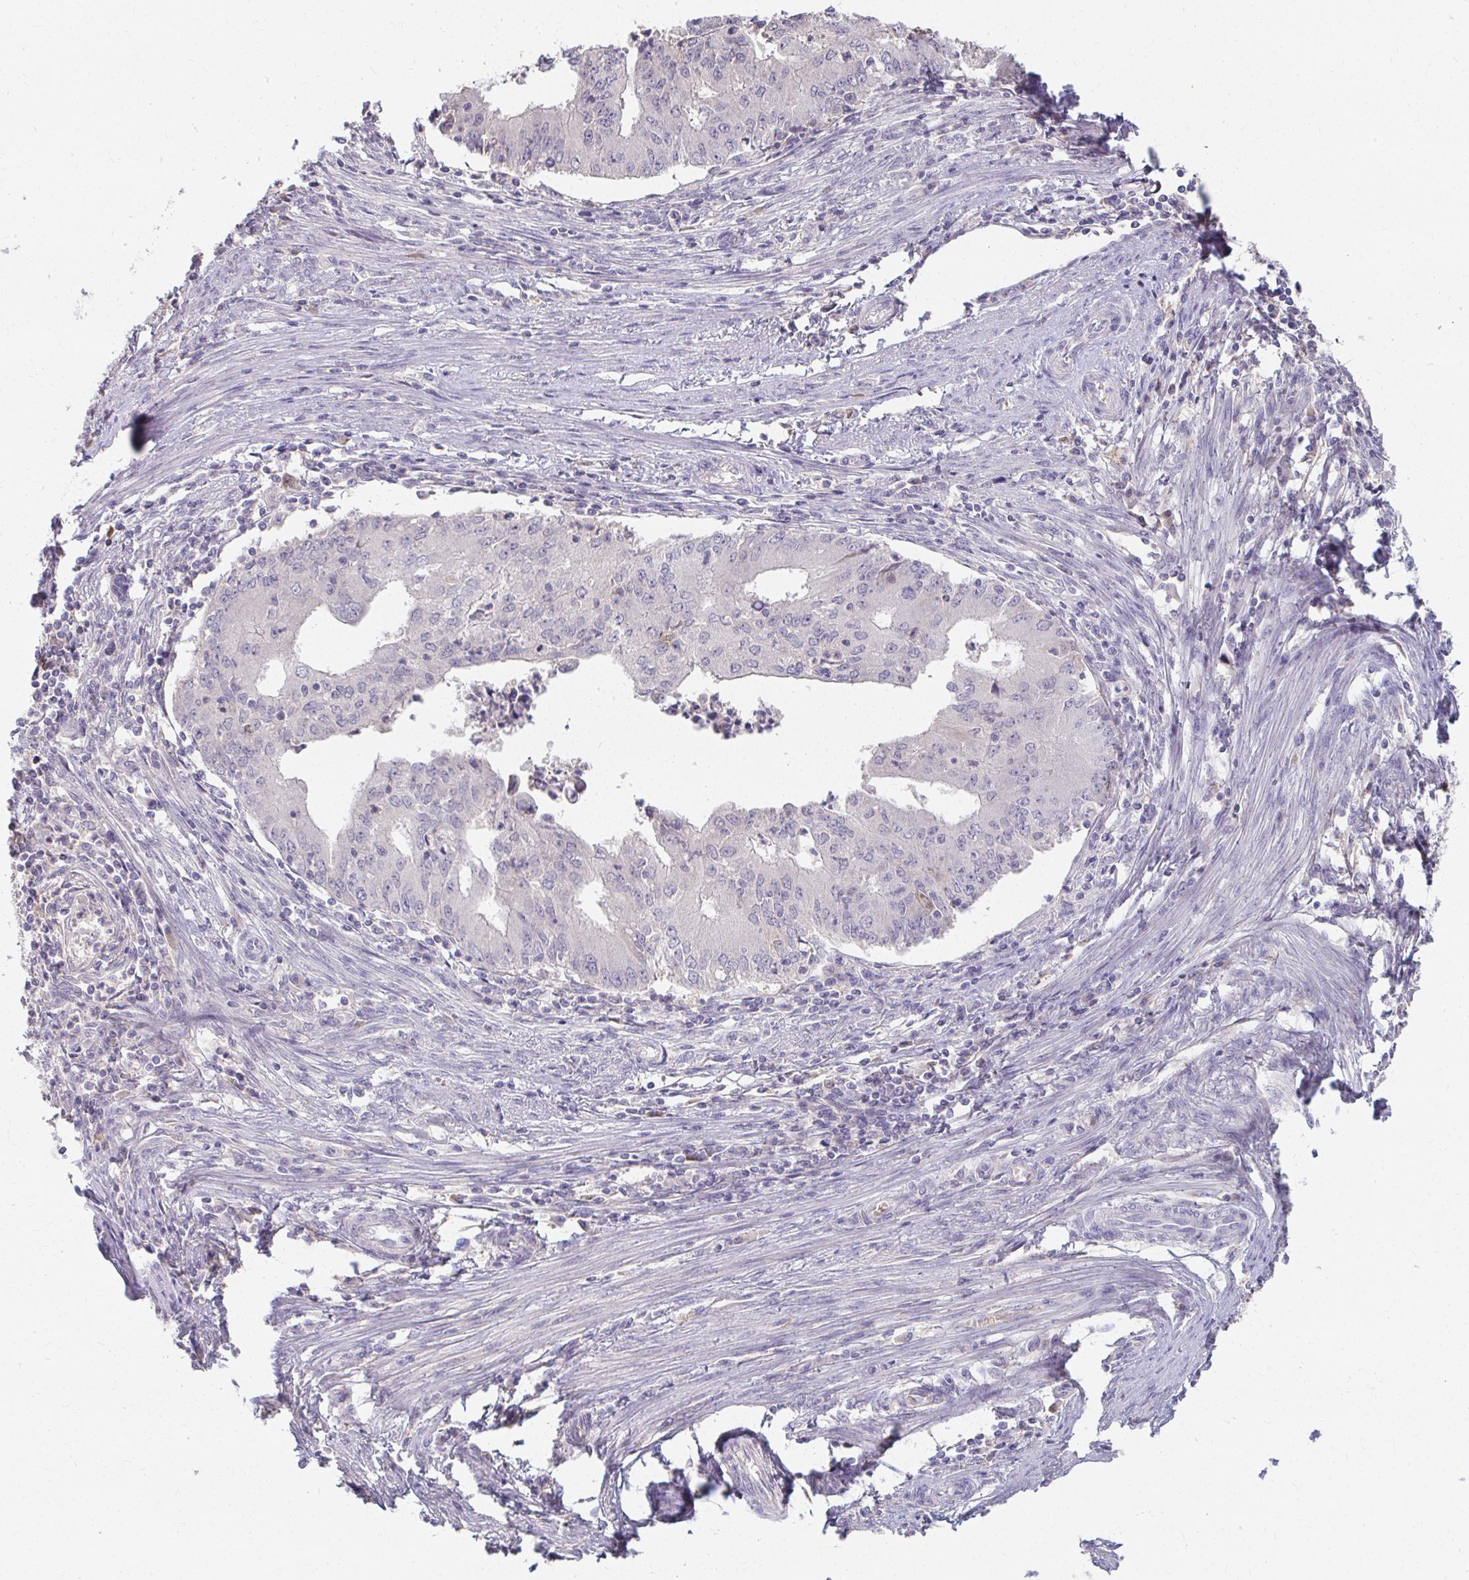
{"staining": {"intensity": "negative", "quantity": "none", "location": "none"}, "tissue": "endometrial cancer", "cell_type": "Tumor cells", "image_type": "cancer", "snomed": [{"axis": "morphology", "description": "Adenocarcinoma, NOS"}, {"axis": "topography", "description": "Endometrium"}], "caption": "Tumor cells show no significant protein expression in endometrial adenocarcinoma.", "gene": "LOXL4", "patient": {"sex": "female", "age": 50}}